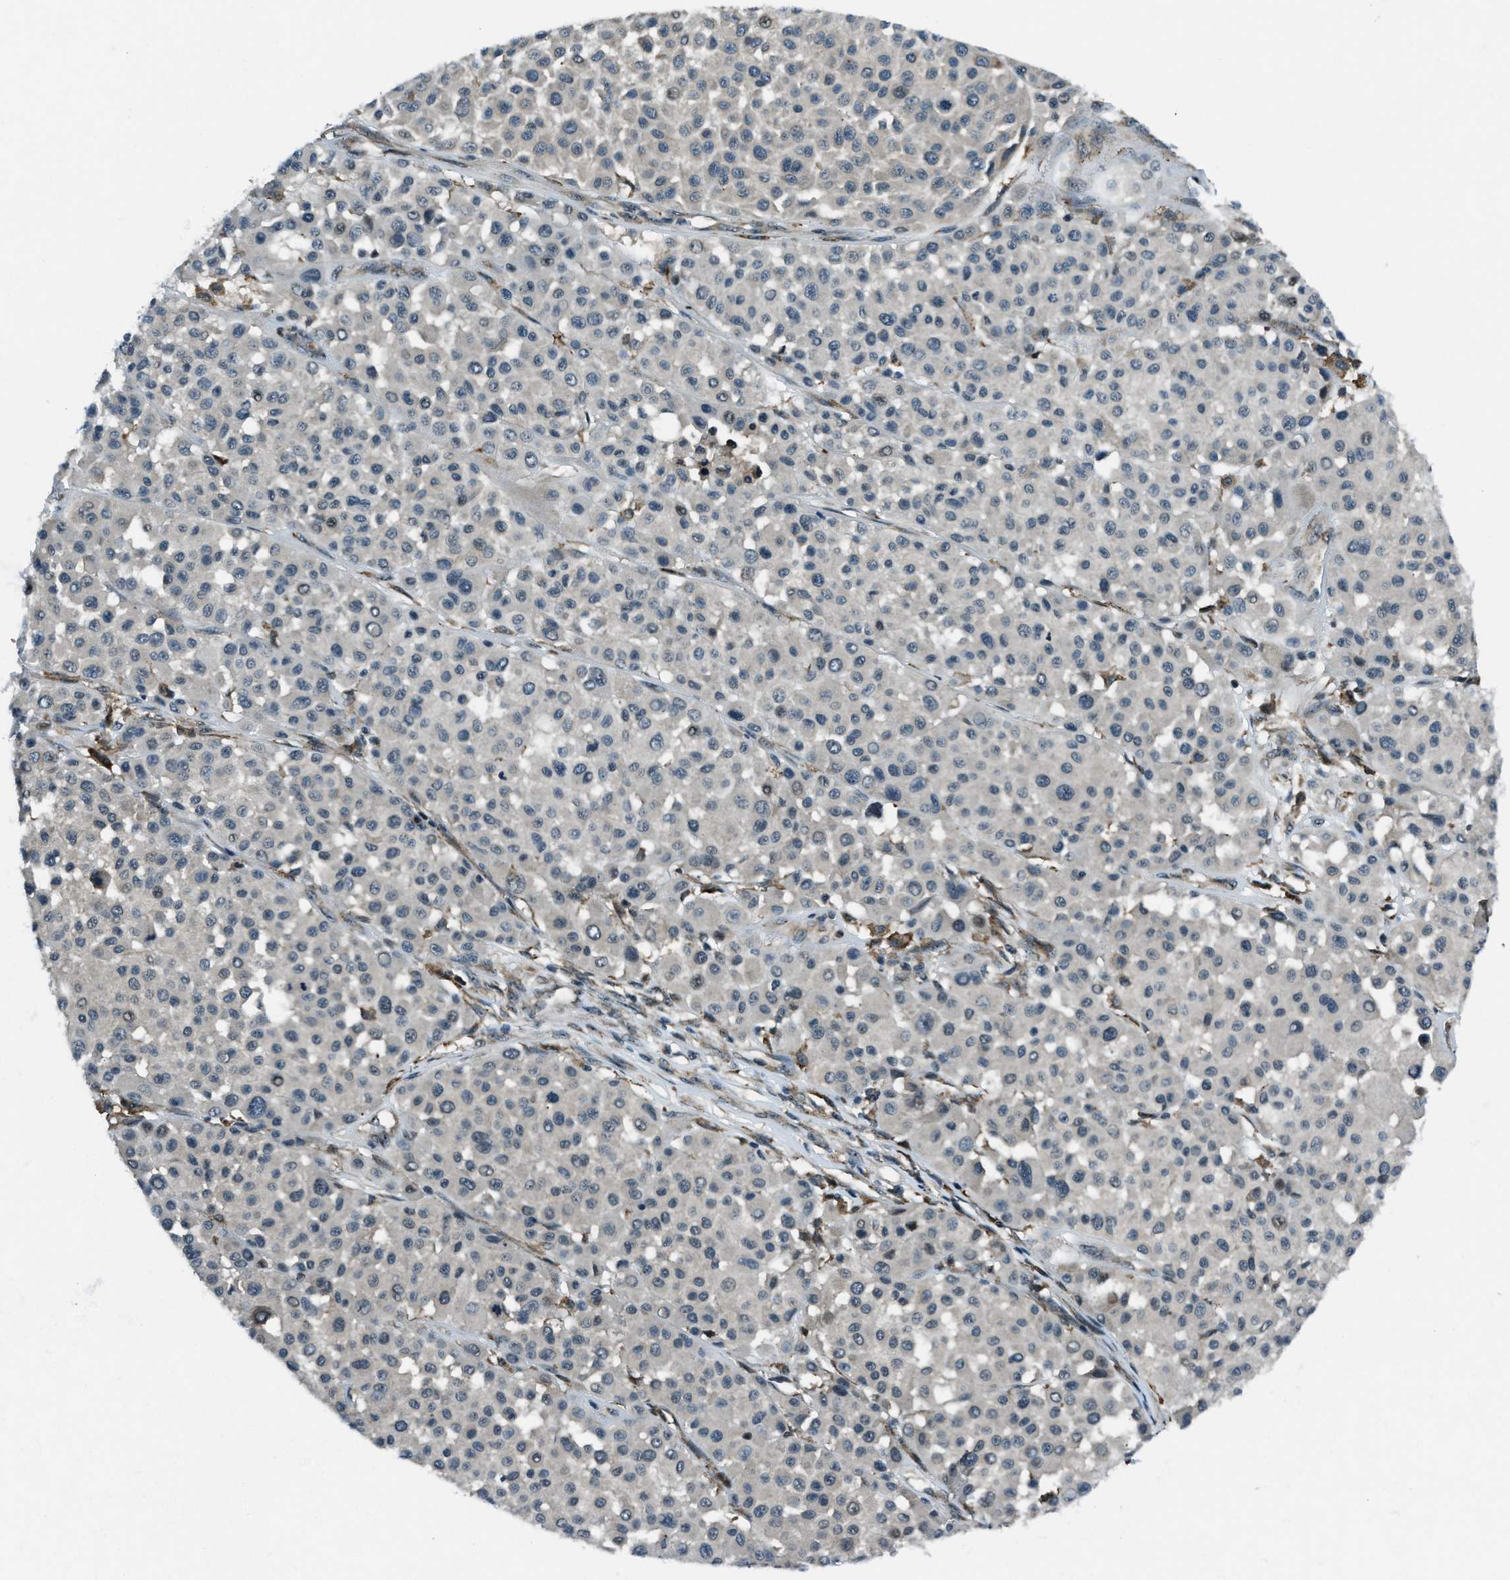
{"staining": {"intensity": "weak", "quantity": "<25%", "location": "cytoplasmic/membranous"}, "tissue": "melanoma", "cell_type": "Tumor cells", "image_type": "cancer", "snomed": [{"axis": "morphology", "description": "Malignant melanoma, Metastatic site"}, {"axis": "topography", "description": "Soft tissue"}], "caption": "This is an immunohistochemistry image of human melanoma. There is no expression in tumor cells.", "gene": "ACTL9", "patient": {"sex": "male", "age": 41}}